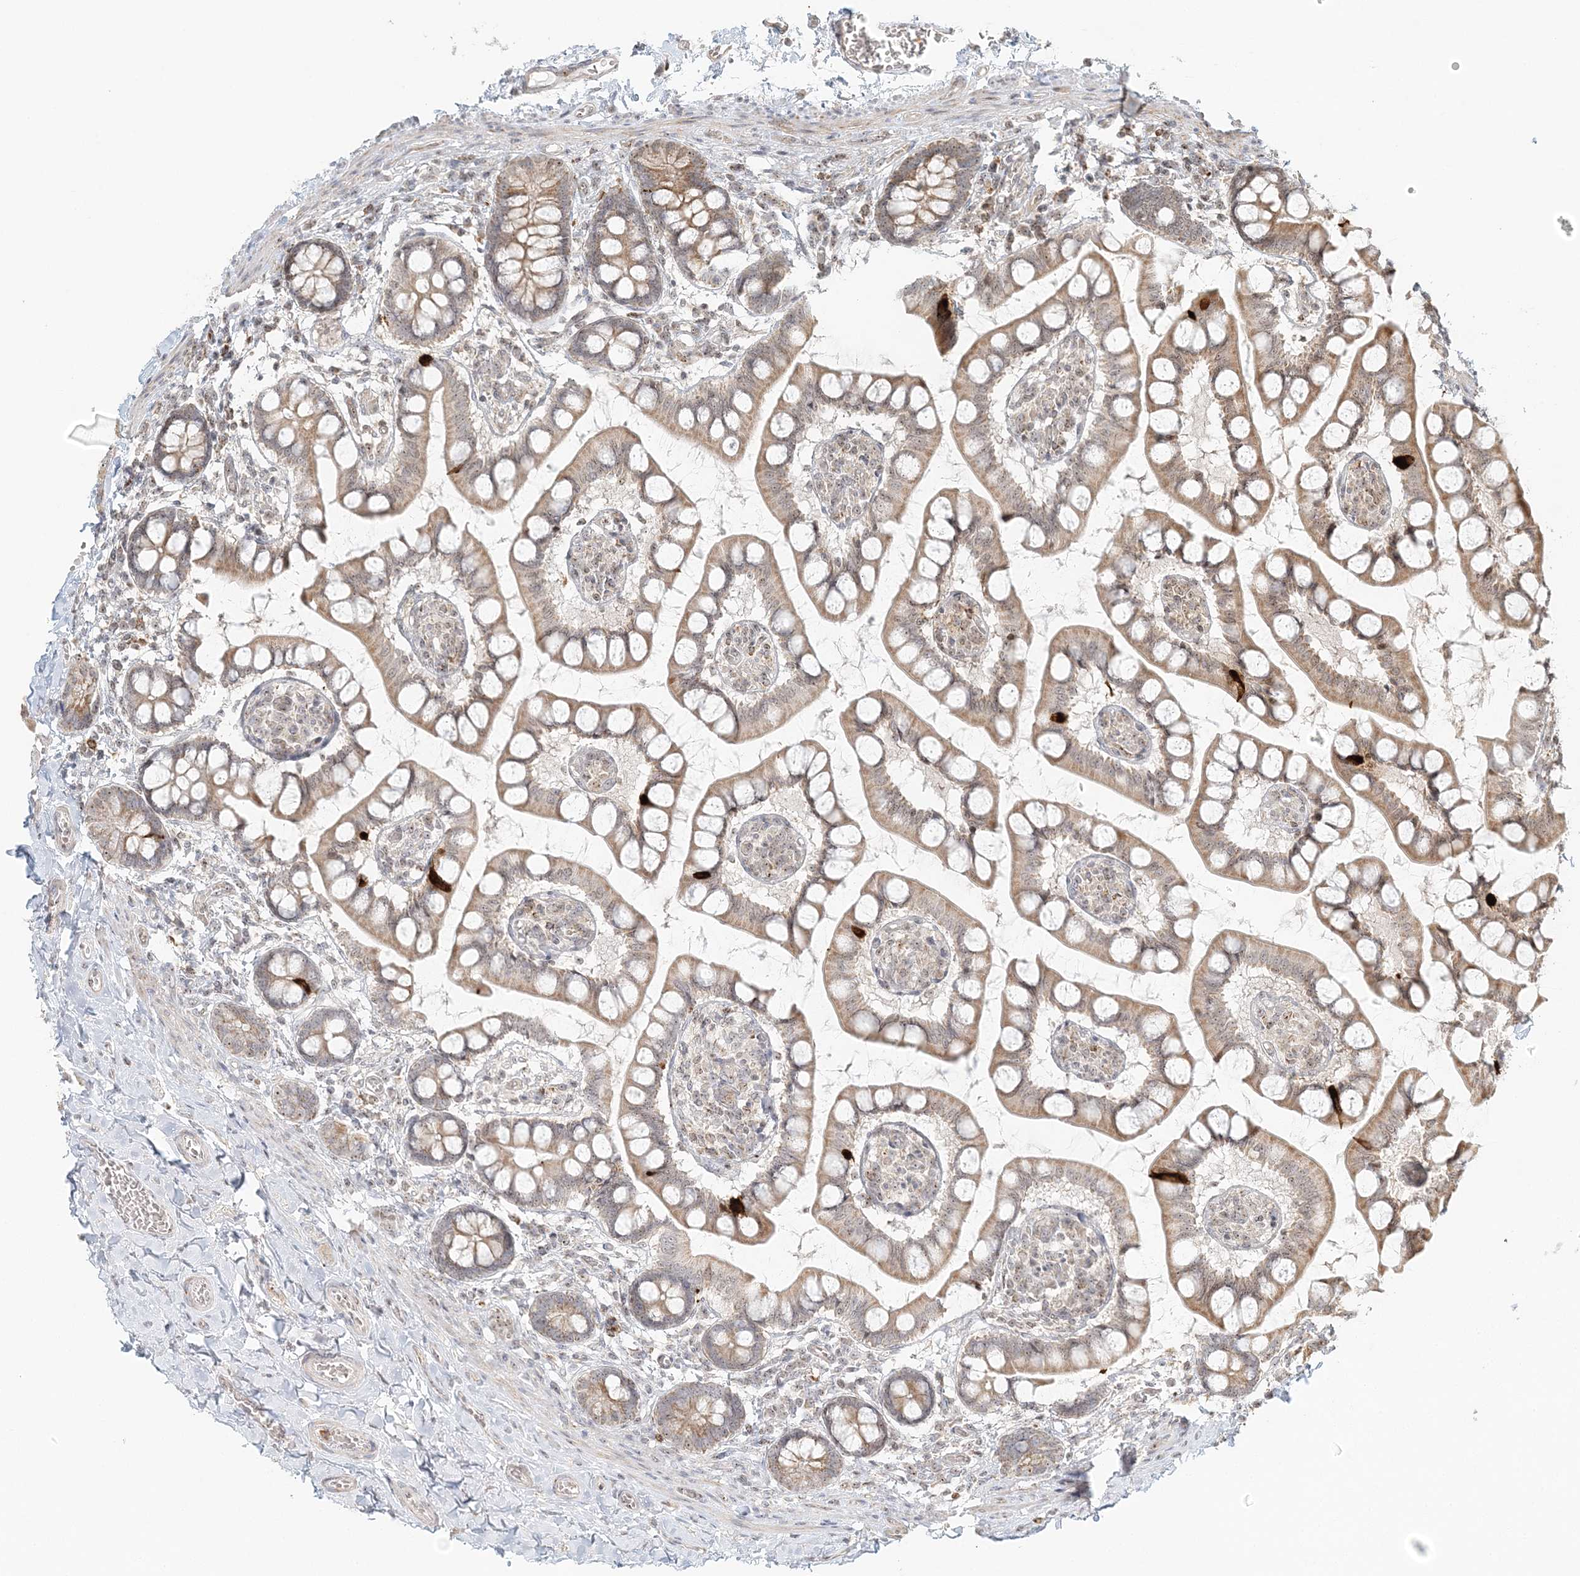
{"staining": {"intensity": "strong", "quantity": "<25%", "location": "cytoplasmic/membranous"}, "tissue": "small intestine", "cell_type": "Glandular cells", "image_type": "normal", "snomed": [{"axis": "morphology", "description": "Normal tissue, NOS"}, {"axis": "topography", "description": "Small intestine"}], "caption": "Approximately <25% of glandular cells in unremarkable small intestine show strong cytoplasmic/membranous protein positivity as visualized by brown immunohistochemical staining.", "gene": "UBE2F", "patient": {"sex": "male", "age": 52}}